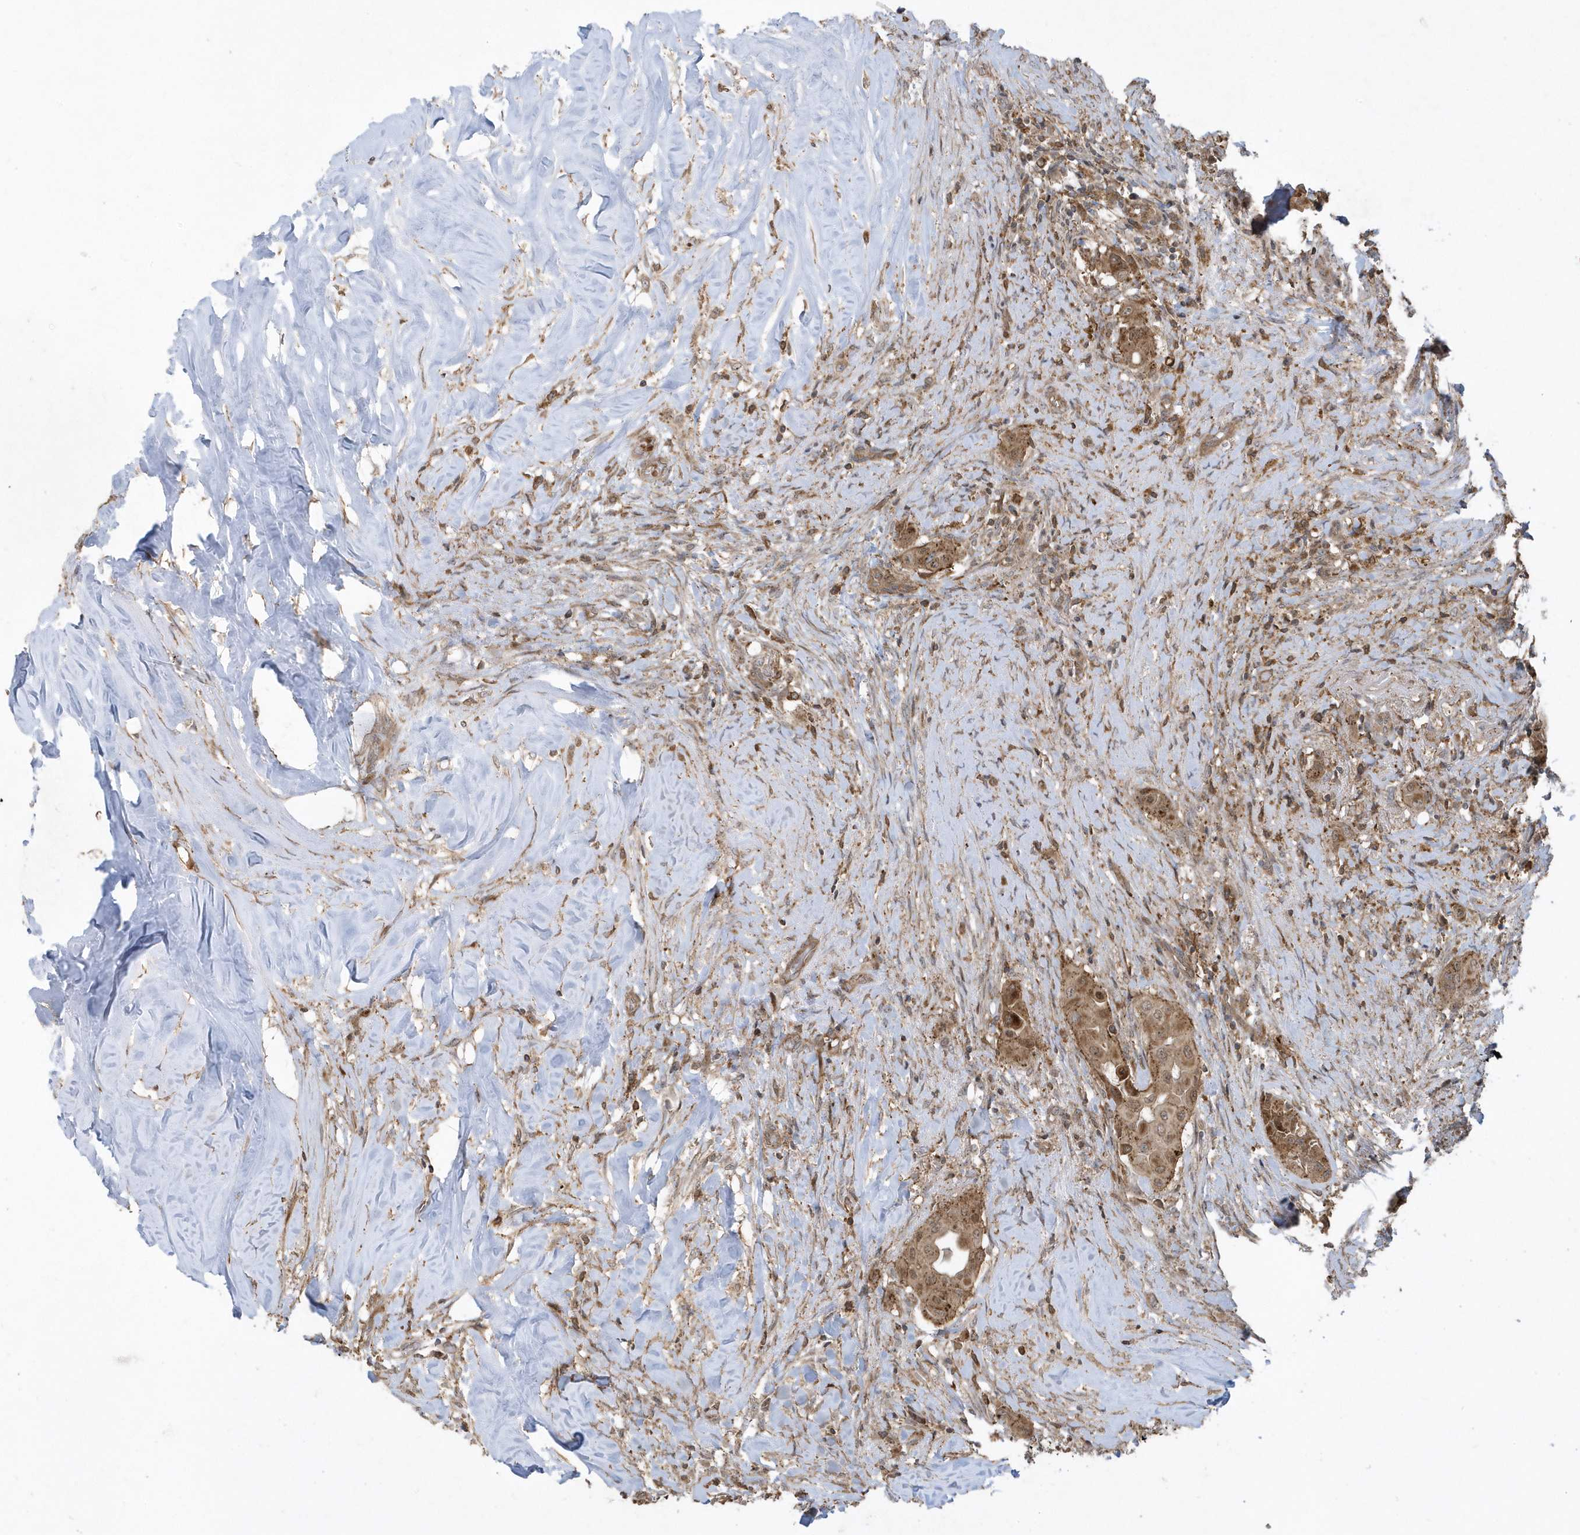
{"staining": {"intensity": "moderate", "quantity": ">75%", "location": "cytoplasmic/membranous"}, "tissue": "thyroid cancer", "cell_type": "Tumor cells", "image_type": "cancer", "snomed": [{"axis": "morphology", "description": "Papillary adenocarcinoma, NOS"}, {"axis": "topography", "description": "Thyroid gland"}], "caption": "IHC of thyroid papillary adenocarcinoma displays medium levels of moderate cytoplasmic/membranous expression in about >75% of tumor cells. (Stains: DAB (3,3'-diaminobenzidine) in brown, nuclei in blue, Microscopy: brightfield microscopy at high magnification).", "gene": "STAMBP", "patient": {"sex": "female", "age": 59}}